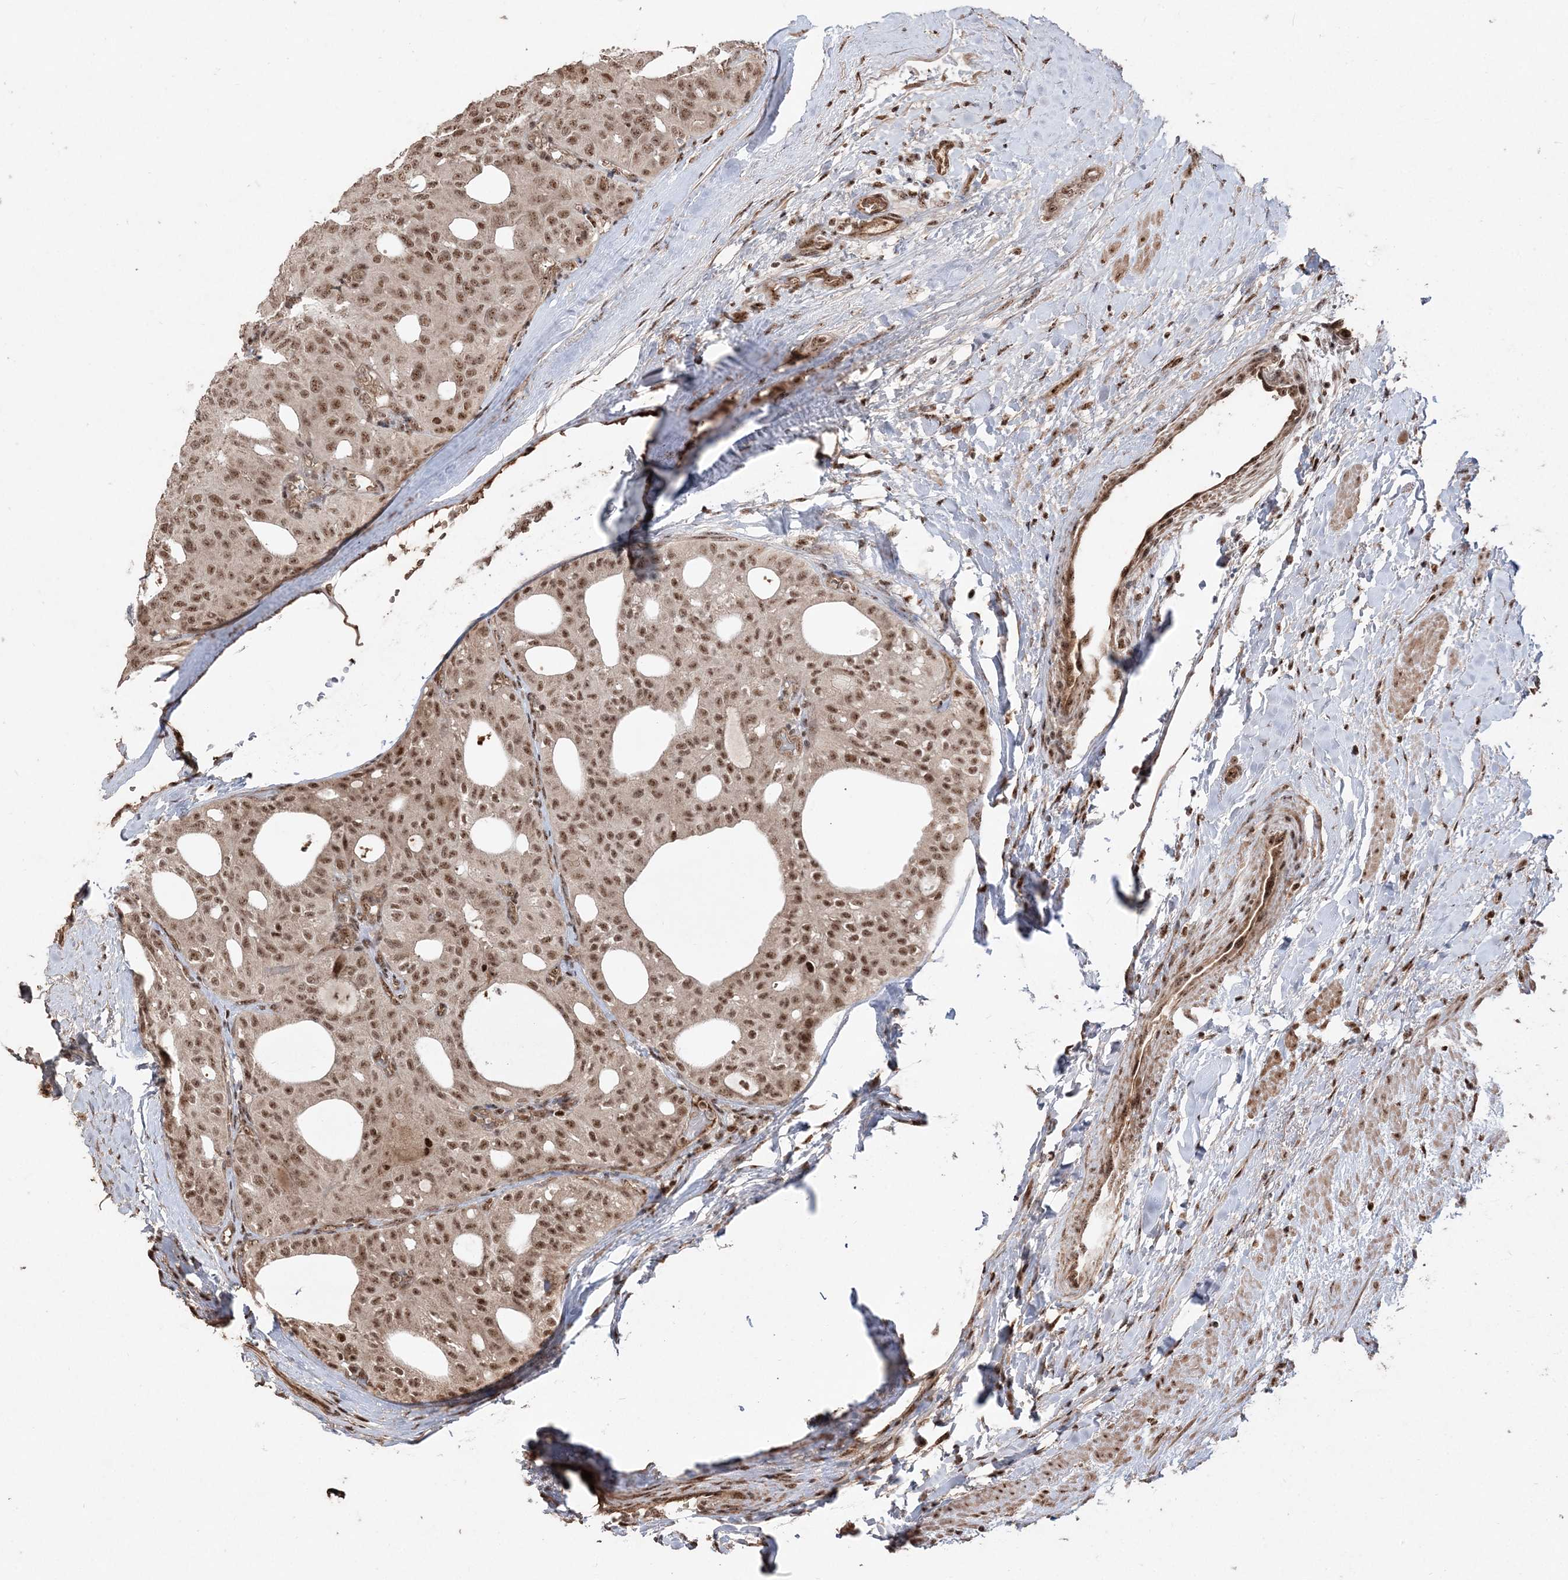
{"staining": {"intensity": "moderate", "quantity": ">75%", "location": "nuclear"}, "tissue": "thyroid cancer", "cell_type": "Tumor cells", "image_type": "cancer", "snomed": [{"axis": "morphology", "description": "Follicular adenoma carcinoma, NOS"}, {"axis": "topography", "description": "Thyroid gland"}], "caption": "An immunohistochemistry micrograph of tumor tissue is shown. Protein staining in brown highlights moderate nuclear positivity in thyroid follicular adenoma carcinoma within tumor cells. Using DAB (3,3'-diaminobenzidine) (brown) and hematoxylin (blue) stains, captured at high magnification using brightfield microscopy.", "gene": "RBM17", "patient": {"sex": "male", "age": 75}}